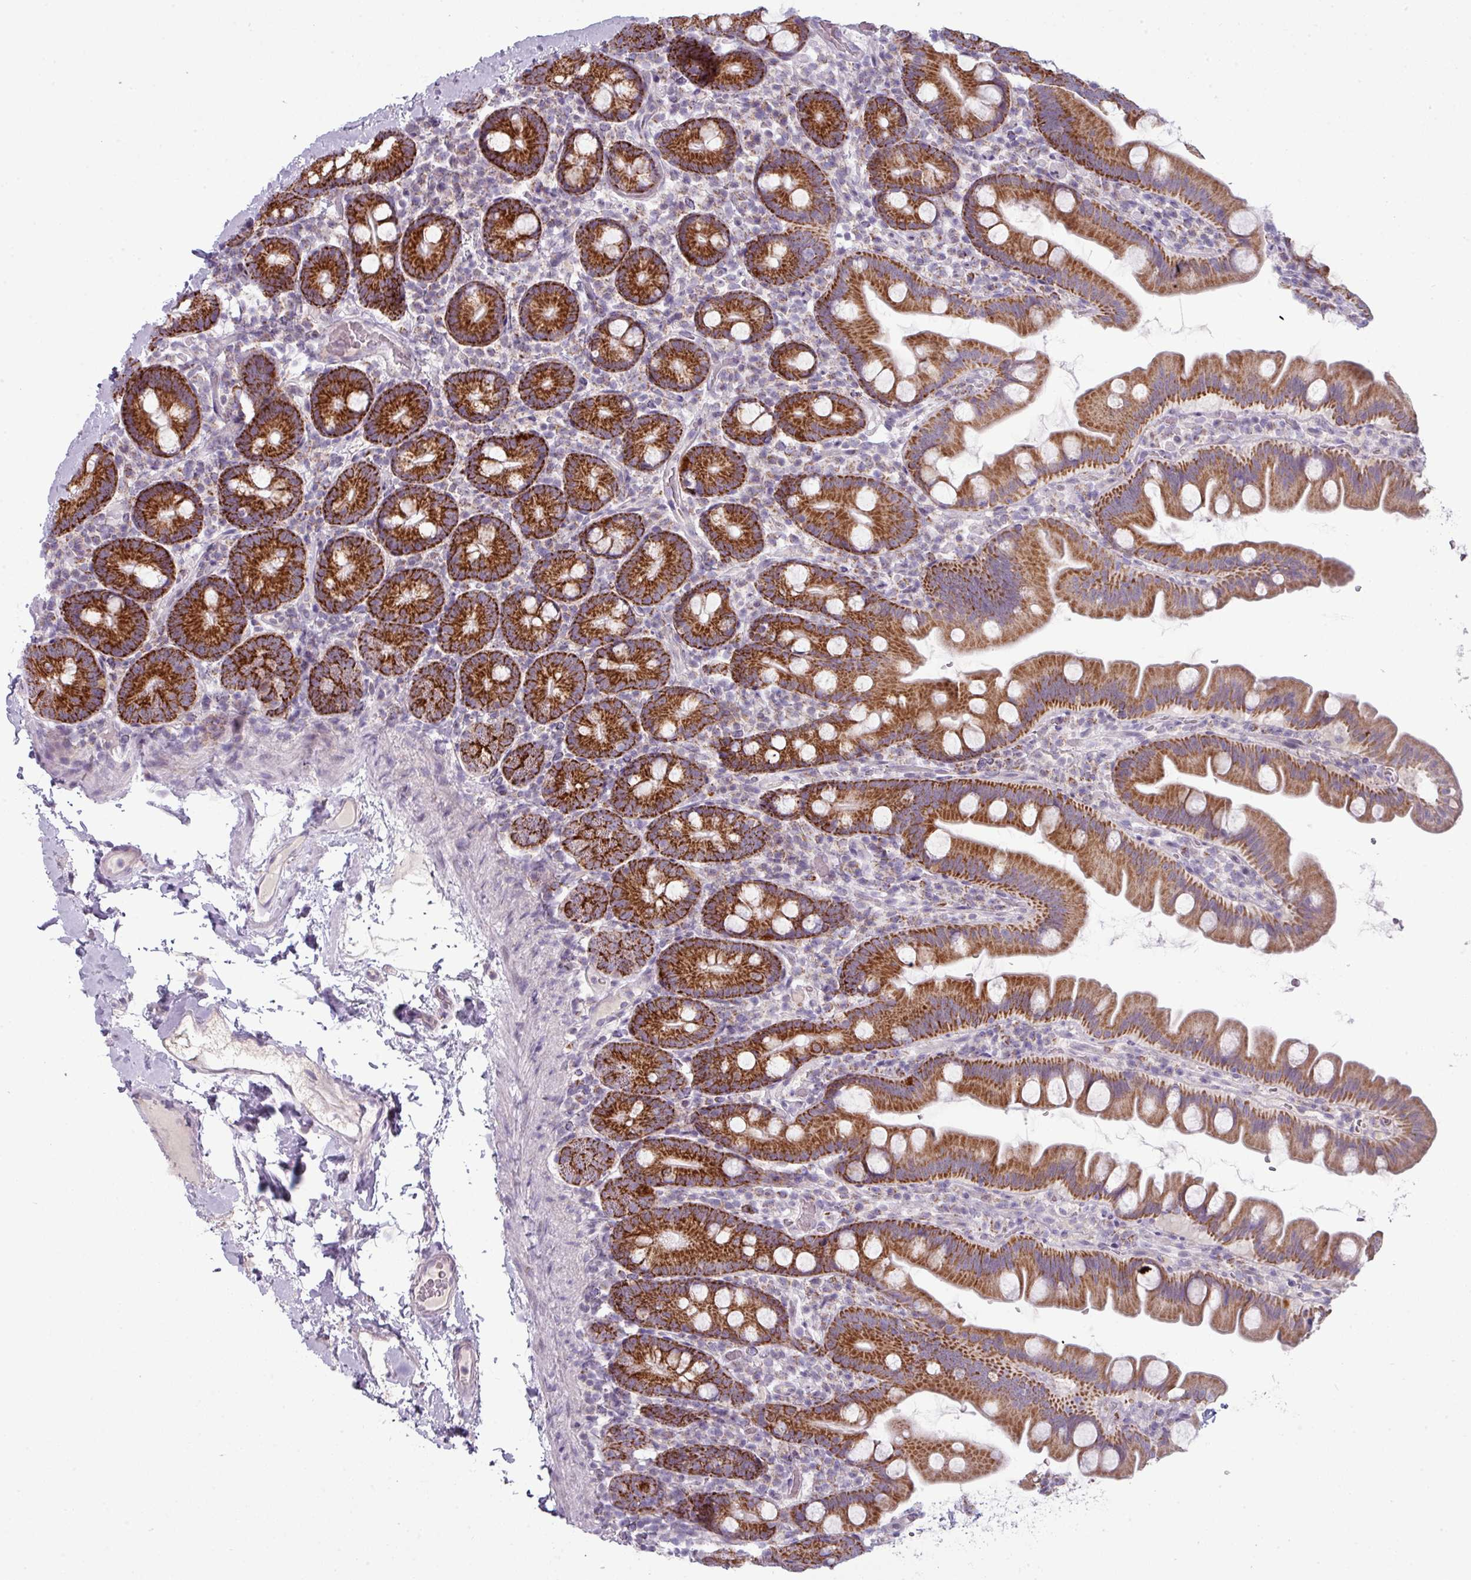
{"staining": {"intensity": "strong", "quantity": ">75%", "location": "cytoplasmic/membranous"}, "tissue": "small intestine", "cell_type": "Glandular cells", "image_type": "normal", "snomed": [{"axis": "morphology", "description": "Normal tissue, NOS"}, {"axis": "topography", "description": "Small intestine"}], "caption": "Strong cytoplasmic/membranous positivity for a protein is present in about >75% of glandular cells of unremarkable small intestine using immunohistochemistry (IHC).", "gene": "ZNF615", "patient": {"sex": "female", "age": 68}}